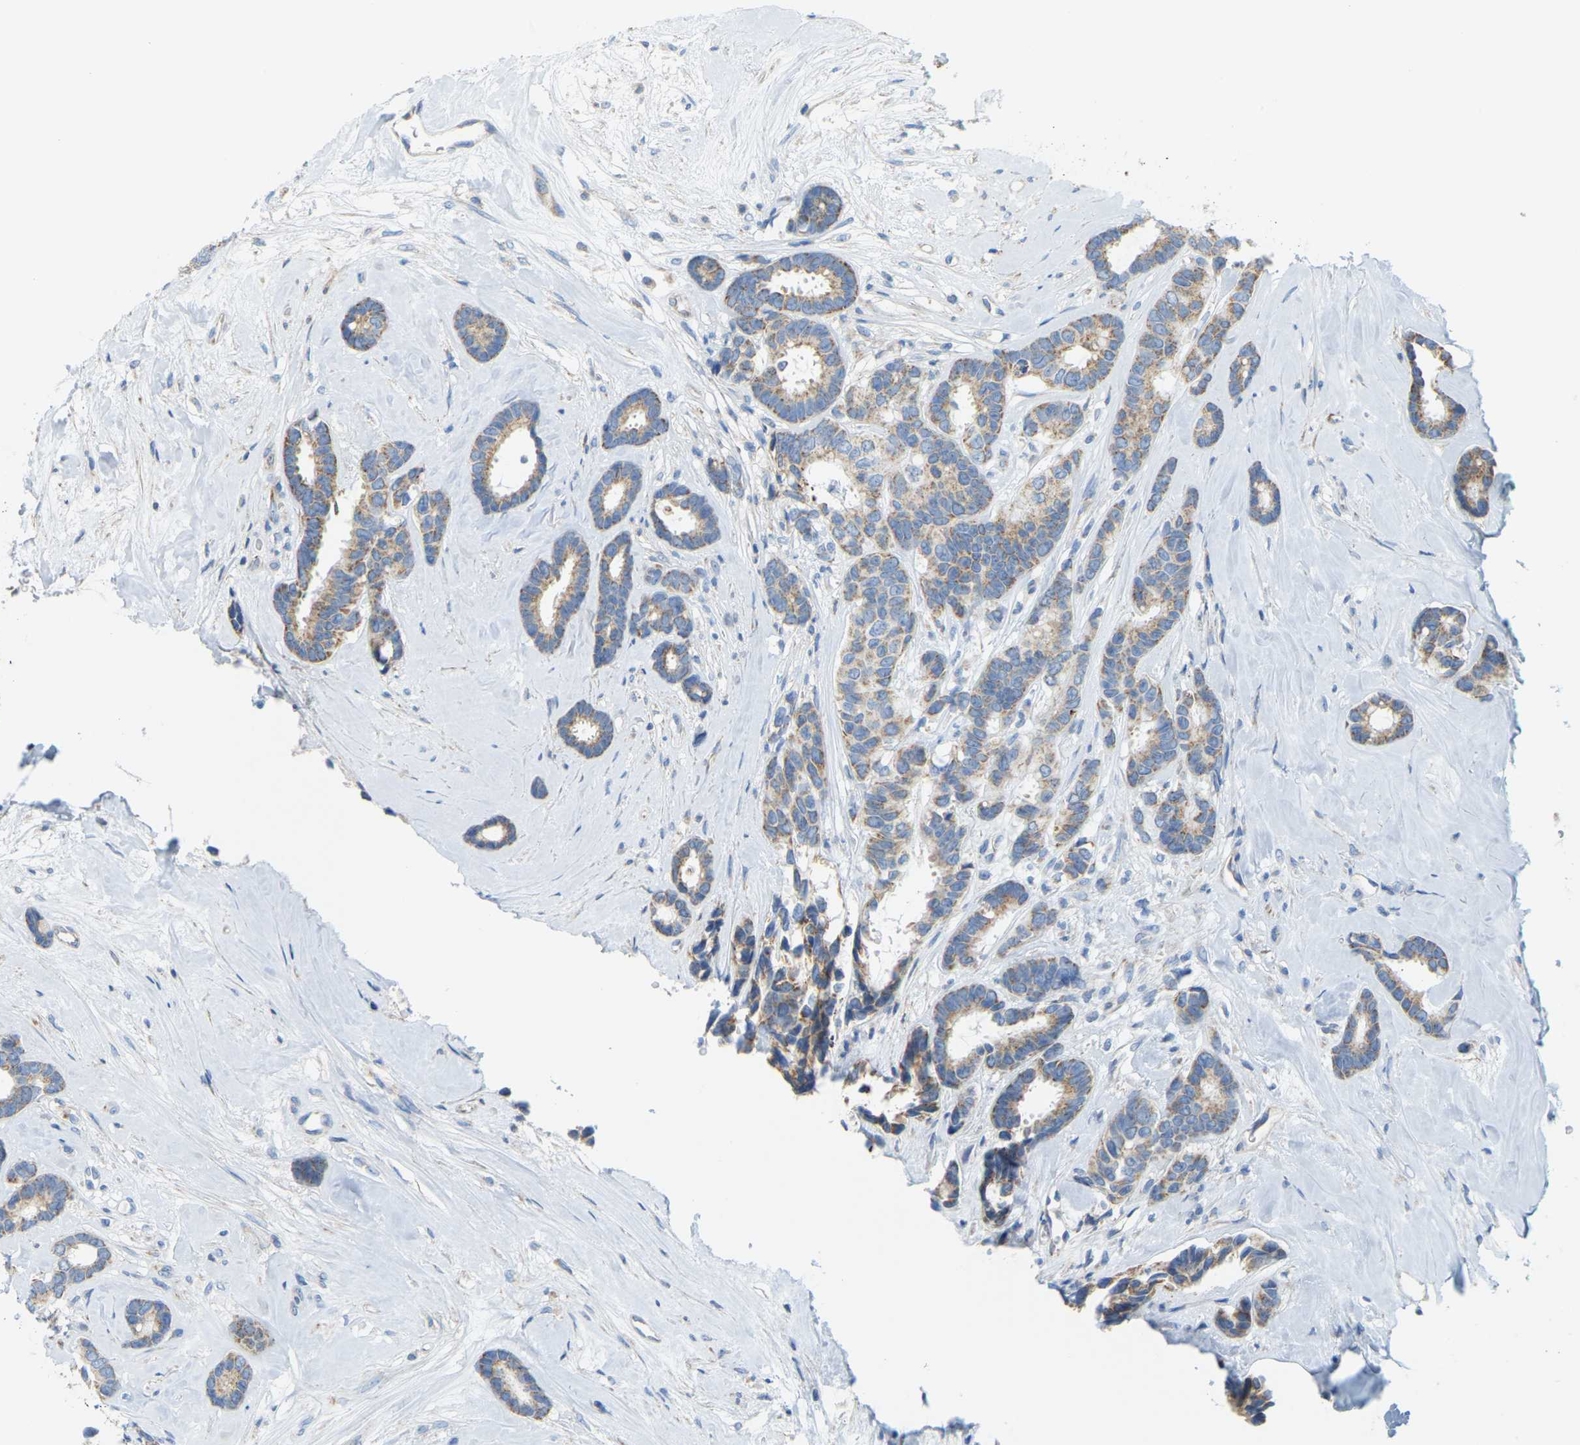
{"staining": {"intensity": "moderate", "quantity": "25%-75%", "location": "cytoplasmic/membranous"}, "tissue": "breast cancer", "cell_type": "Tumor cells", "image_type": "cancer", "snomed": [{"axis": "morphology", "description": "Duct carcinoma"}, {"axis": "topography", "description": "Breast"}], "caption": "Invasive ductal carcinoma (breast) stained with DAB (3,3'-diaminobenzidine) IHC exhibits medium levels of moderate cytoplasmic/membranous staining in about 25%-75% of tumor cells.", "gene": "GDA", "patient": {"sex": "female", "age": 87}}